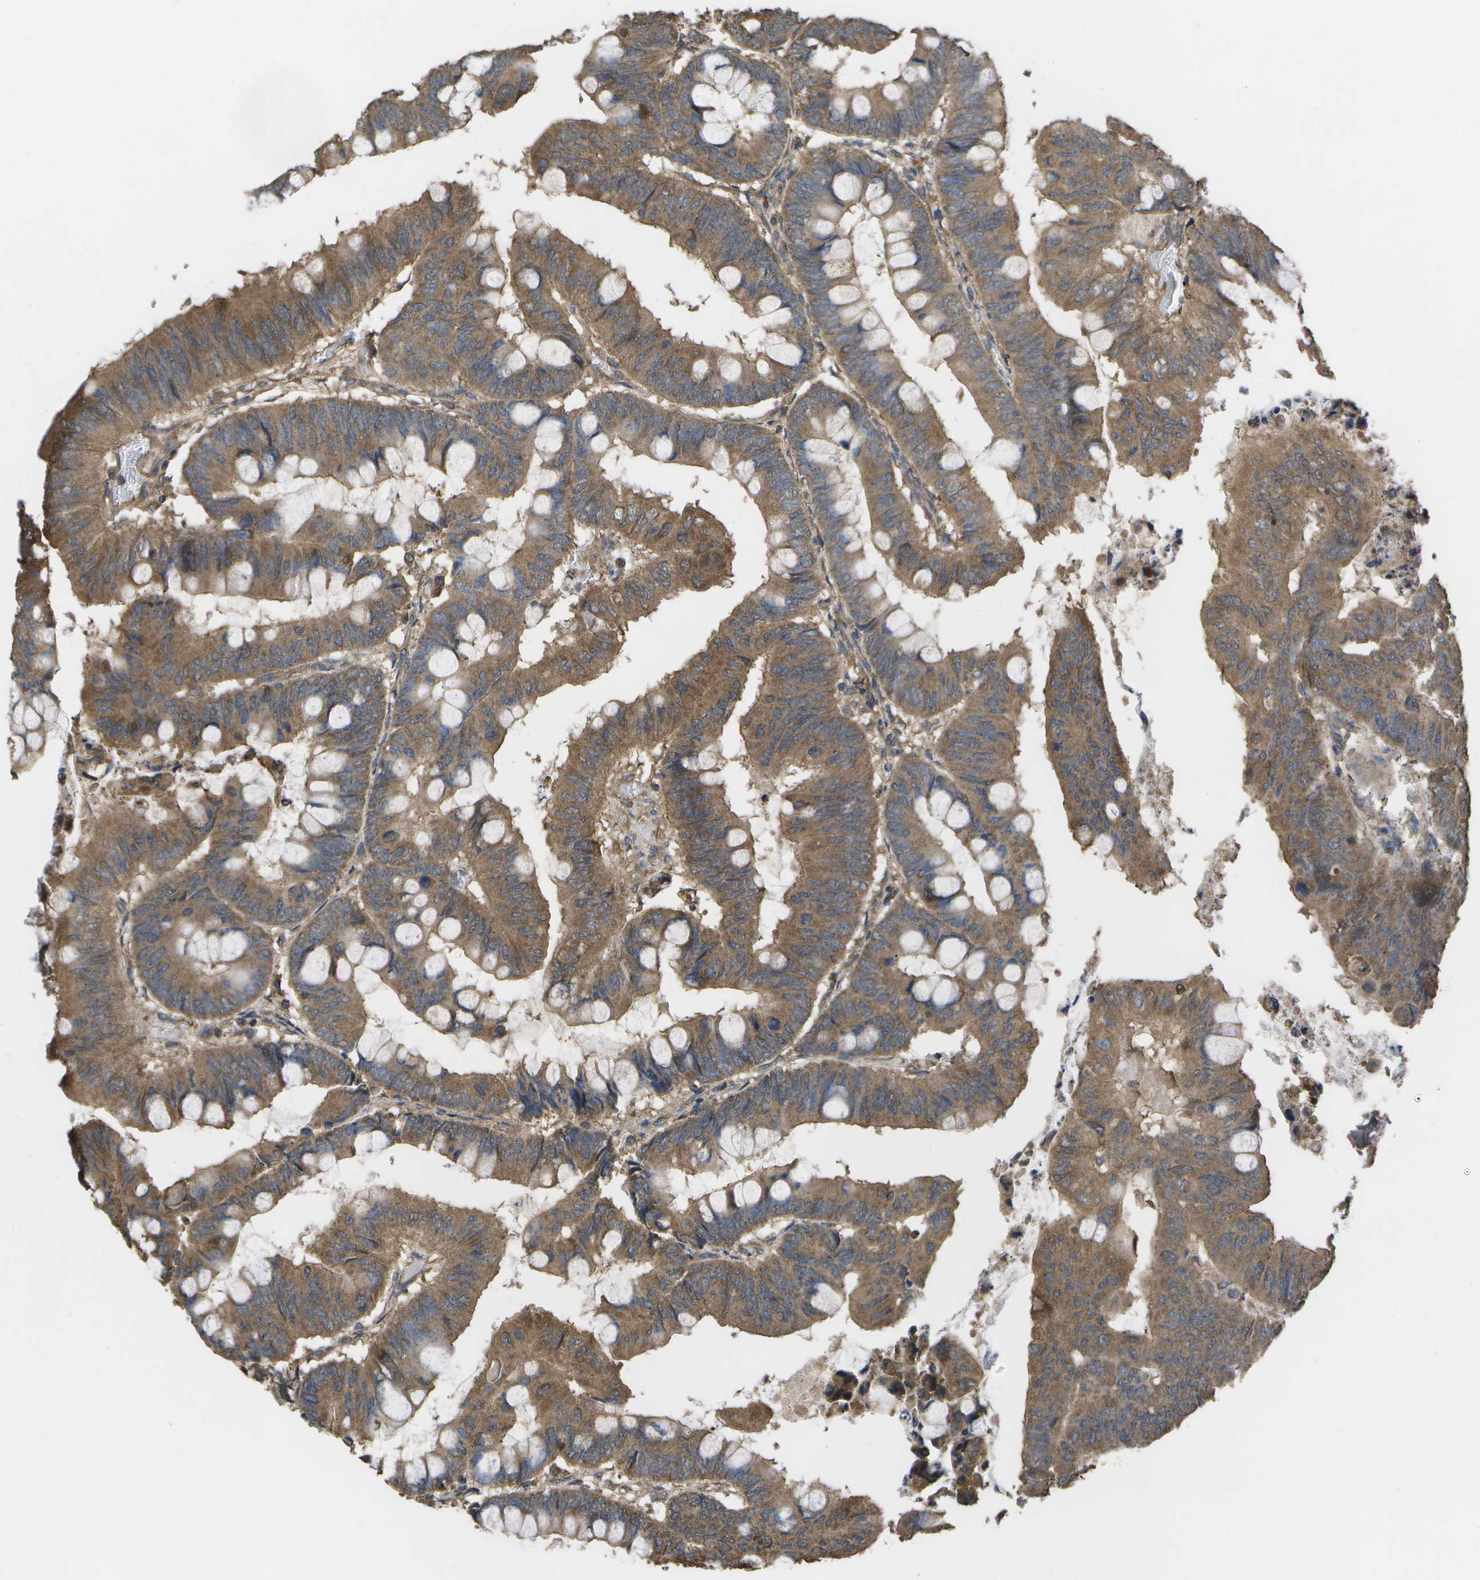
{"staining": {"intensity": "moderate", "quantity": ">75%", "location": "cytoplasmic/membranous"}, "tissue": "colorectal cancer", "cell_type": "Tumor cells", "image_type": "cancer", "snomed": [{"axis": "morphology", "description": "Normal tissue, NOS"}, {"axis": "morphology", "description": "Adenocarcinoma, NOS"}, {"axis": "topography", "description": "Rectum"}, {"axis": "topography", "description": "Peripheral nerve tissue"}], "caption": "Human colorectal cancer (adenocarcinoma) stained with a brown dye shows moderate cytoplasmic/membranous positive expression in about >75% of tumor cells.", "gene": "SACS", "patient": {"sex": "male", "age": 92}}